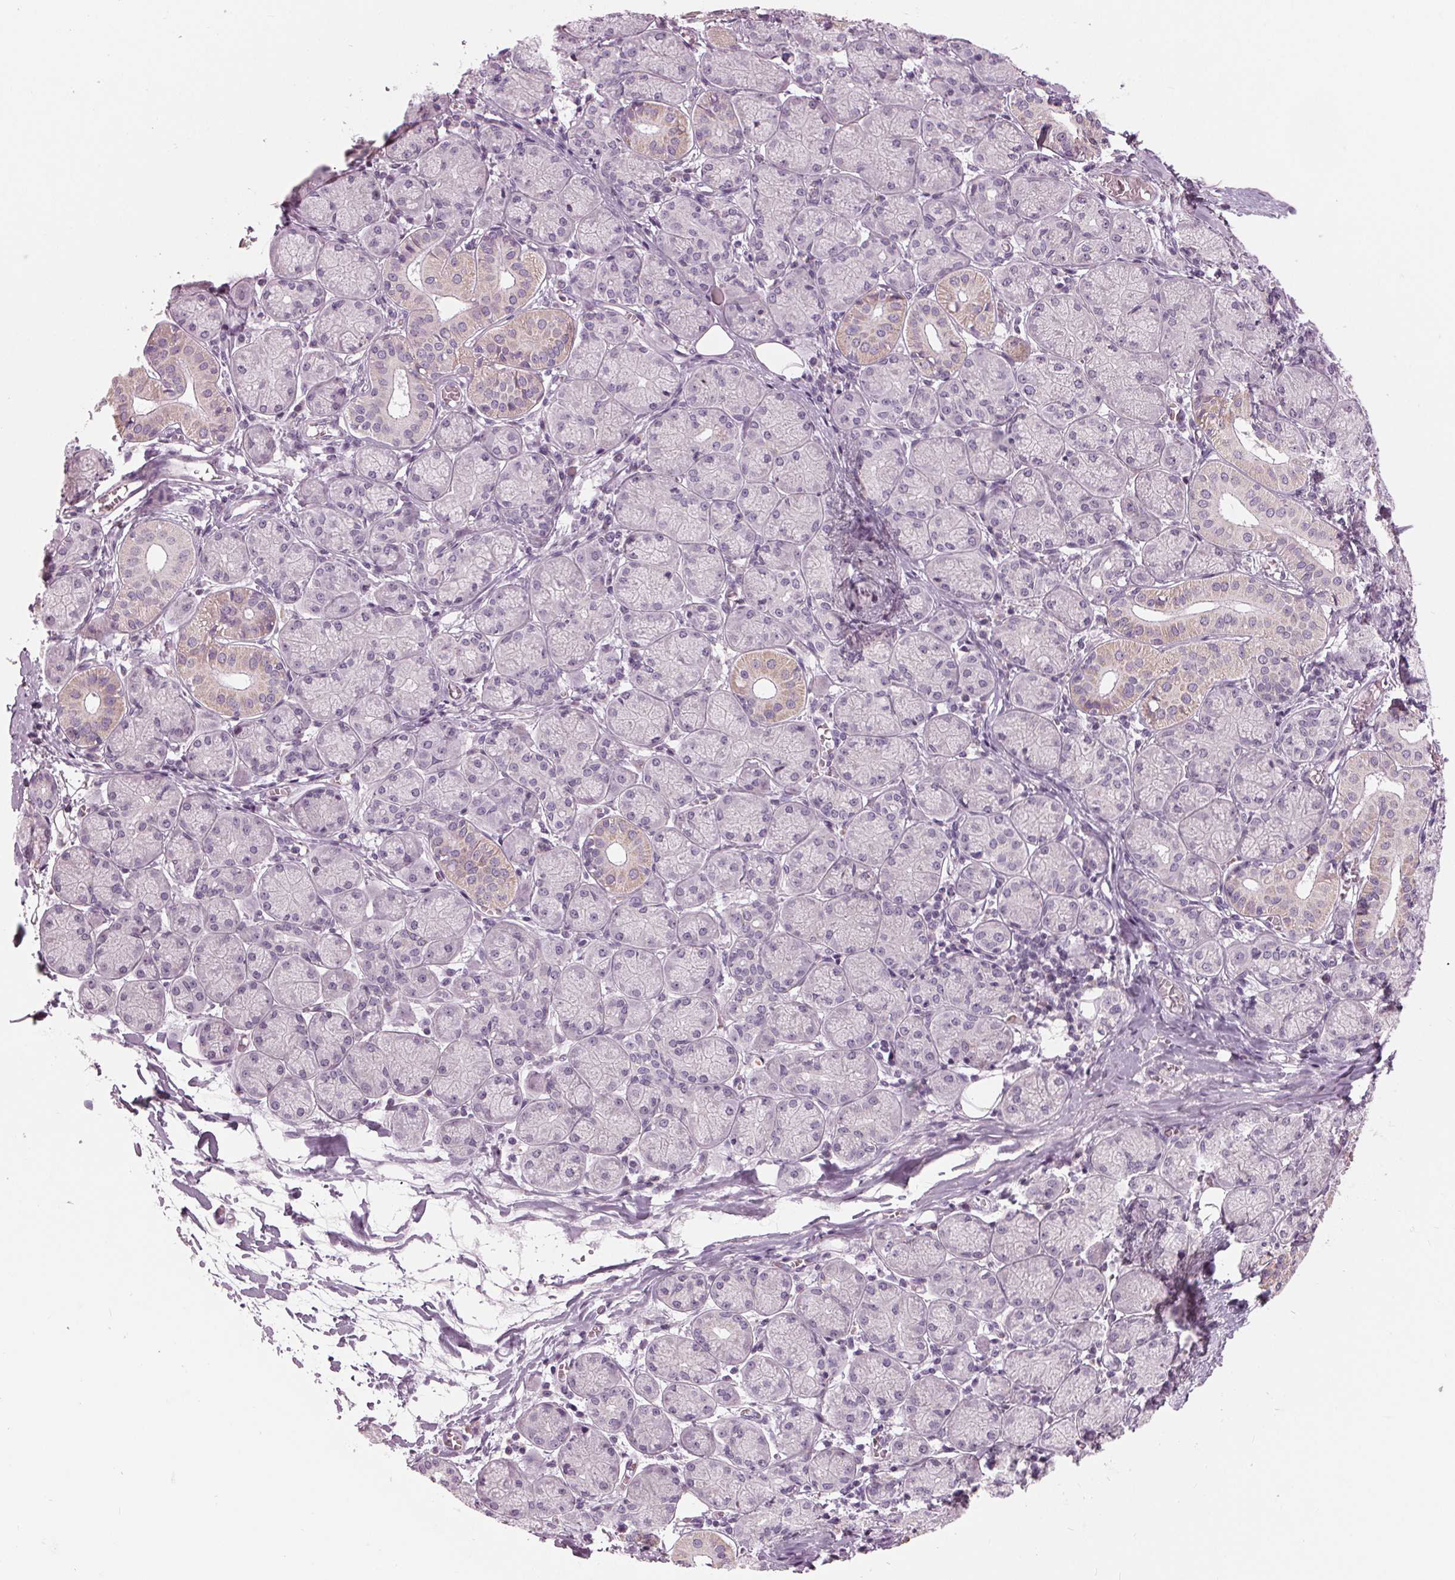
{"staining": {"intensity": "weak", "quantity": "<25%", "location": "cytoplasmic/membranous"}, "tissue": "salivary gland", "cell_type": "Glandular cells", "image_type": "normal", "snomed": [{"axis": "morphology", "description": "Normal tissue, NOS"}, {"axis": "topography", "description": "Salivary gland"}, {"axis": "topography", "description": "Peripheral nerve tissue"}], "caption": "A high-resolution histopathology image shows immunohistochemistry staining of benign salivary gland, which demonstrates no significant staining in glandular cells. Brightfield microscopy of IHC stained with DAB (brown) and hematoxylin (blue), captured at high magnification.", "gene": "SAMD4A", "patient": {"sex": "female", "age": 24}}